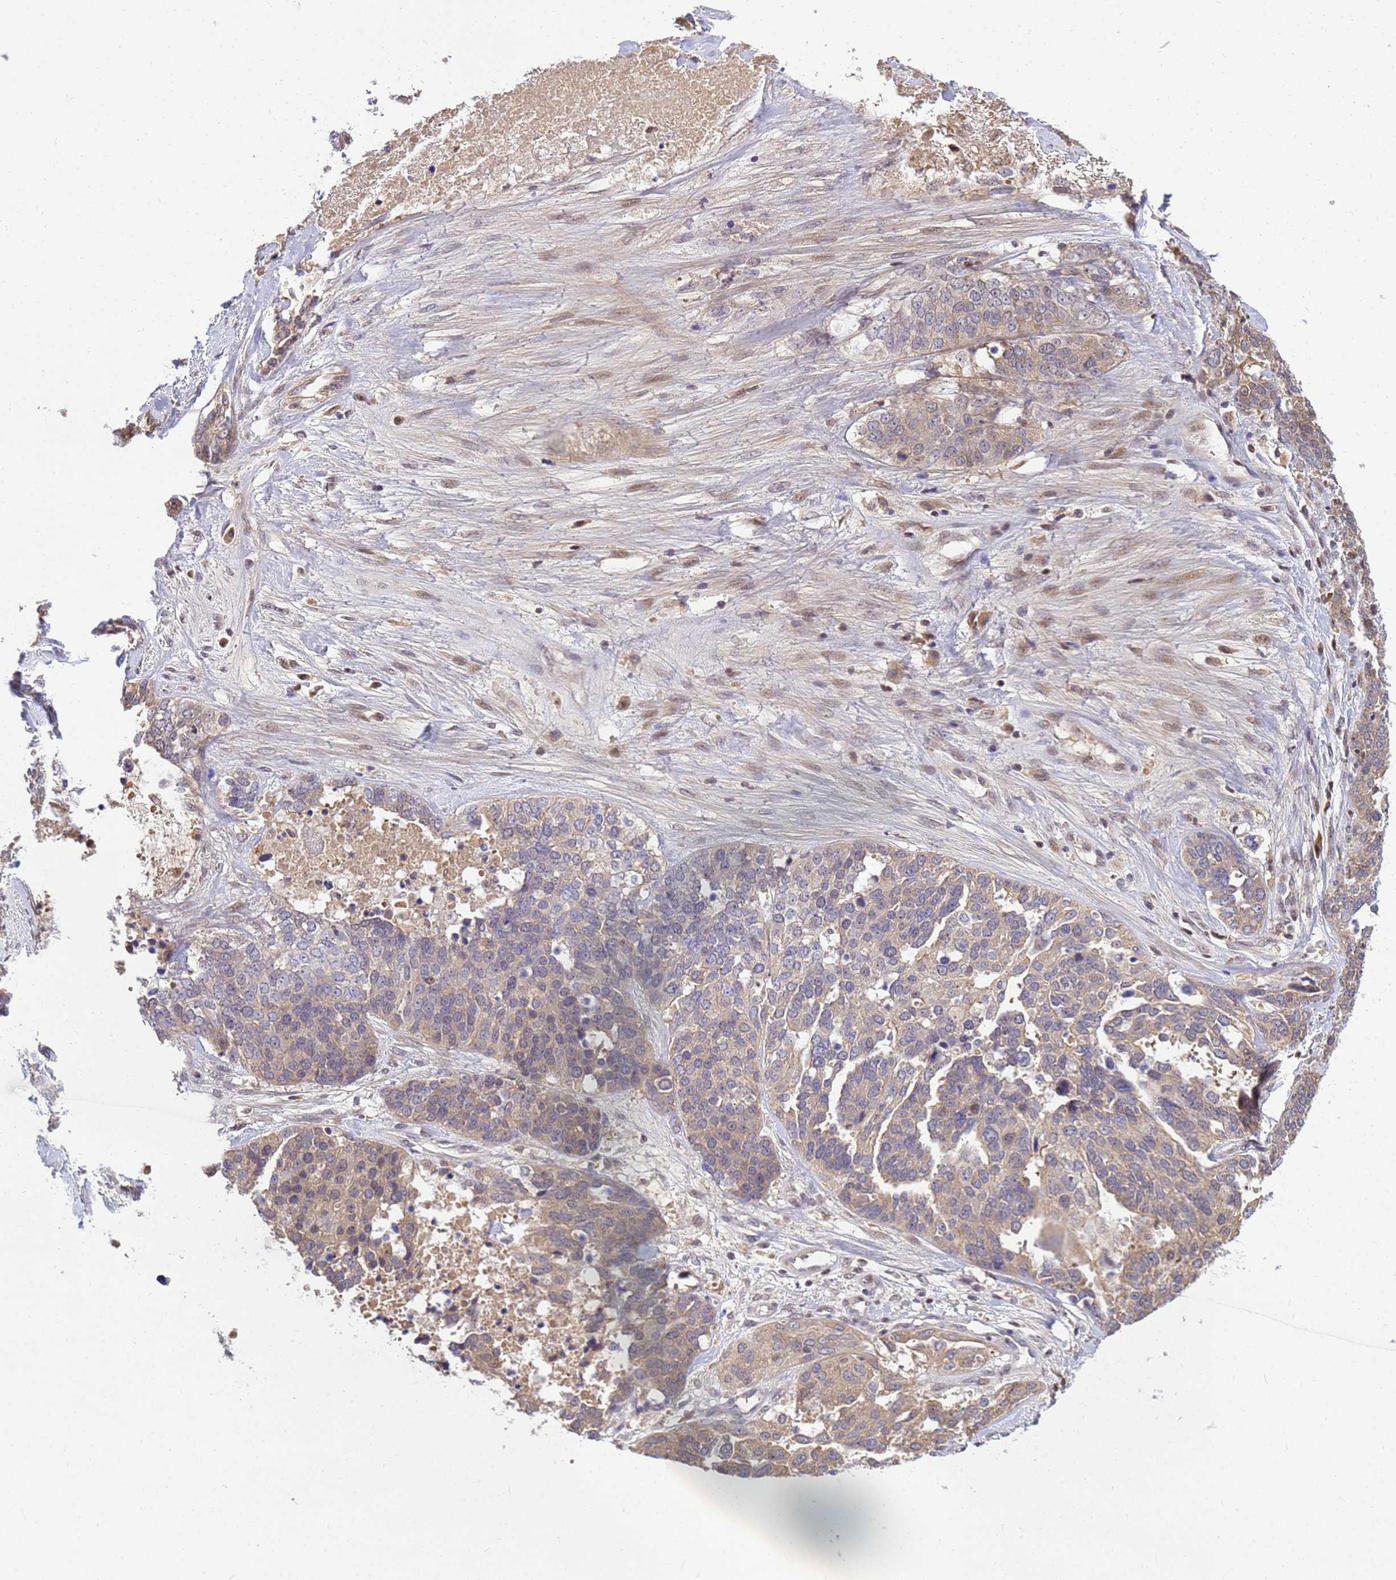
{"staining": {"intensity": "weak", "quantity": "25%-75%", "location": "cytoplasmic/membranous,nuclear"}, "tissue": "ovarian cancer", "cell_type": "Tumor cells", "image_type": "cancer", "snomed": [{"axis": "morphology", "description": "Cystadenocarcinoma, serous, NOS"}, {"axis": "topography", "description": "Ovary"}], "caption": "Tumor cells reveal low levels of weak cytoplasmic/membranous and nuclear expression in about 25%-75% of cells in human ovarian cancer (serous cystadenocarcinoma). Ihc stains the protein in brown and the nuclei are stained blue.", "gene": "TMEM74B", "patient": {"sex": "female", "age": 44}}